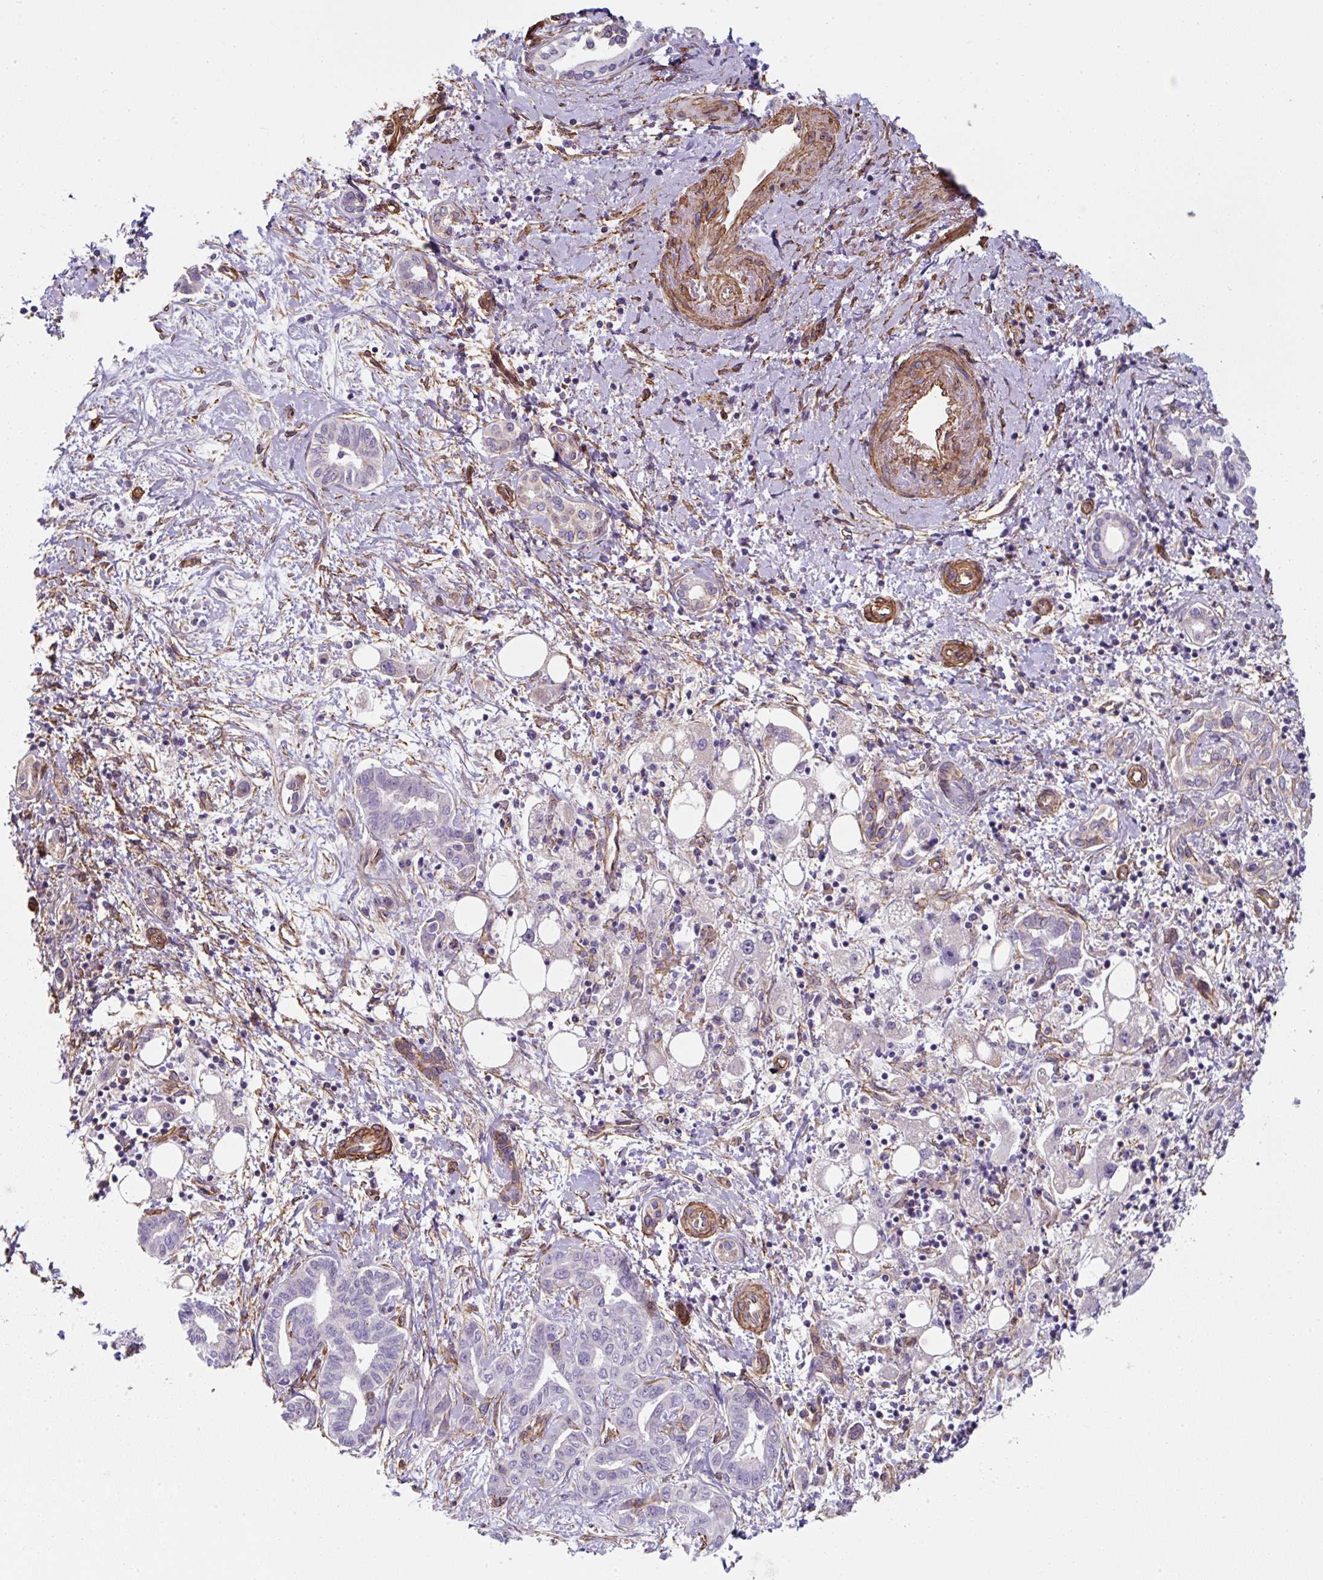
{"staining": {"intensity": "negative", "quantity": "none", "location": "none"}, "tissue": "liver cancer", "cell_type": "Tumor cells", "image_type": "cancer", "snomed": [{"axis": "morphology", "description": "Cholangiocarcinoma"}, {"axis": "topography", "description": "Liver"}], "caption": "The immunohistochemistry (IHC) micrograph has no significant staining in tumor cells of liver cholangiocarcinoma tissue.", "gene": "ANKUB1", "patient": {"sex": "female", "age": 77}}